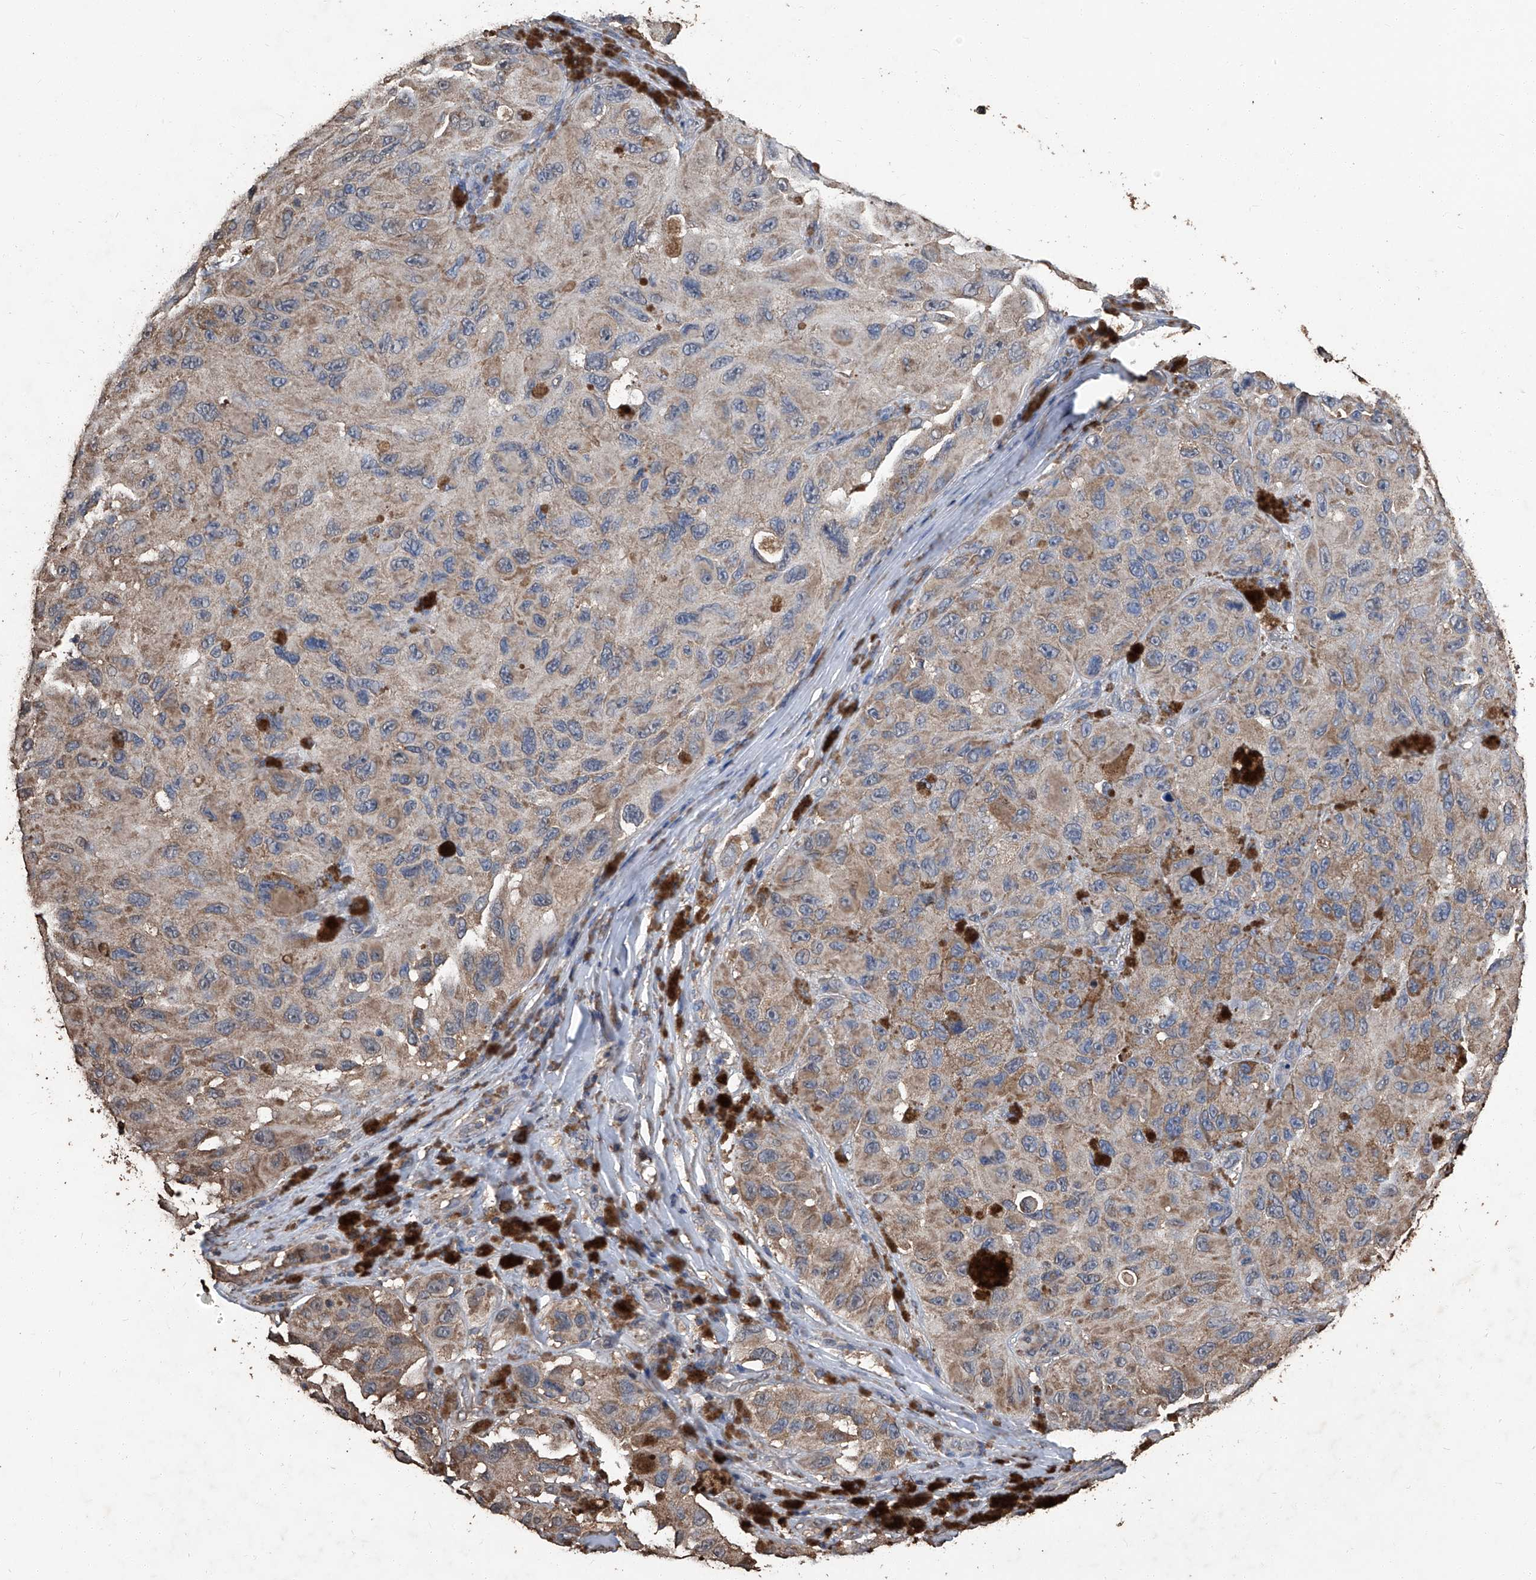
{"staining": {"intensity": "moderate", "quantity": ">75%", "location": "cytoplasmic/membranous"}, "tissue": "melanoma", "cell_type": "Tumor cells", "image_type": "cancer", "snomed": [{"axis": "morphology", "description": "Malignant melanoma, NOS"}, {"axis": "topography", "description": "Skin"}], "caption": "High-magnification brightfield microscopy of melanoma stained with DAB (brown) and counterstained with hematoxylin (blue). tumor cells exhibit moderate cytoplasmic/membranous positivity is identified in approximately>75% of cells.", "gene": "STARD7", "patient": {"sex": "female", "age": 73}}